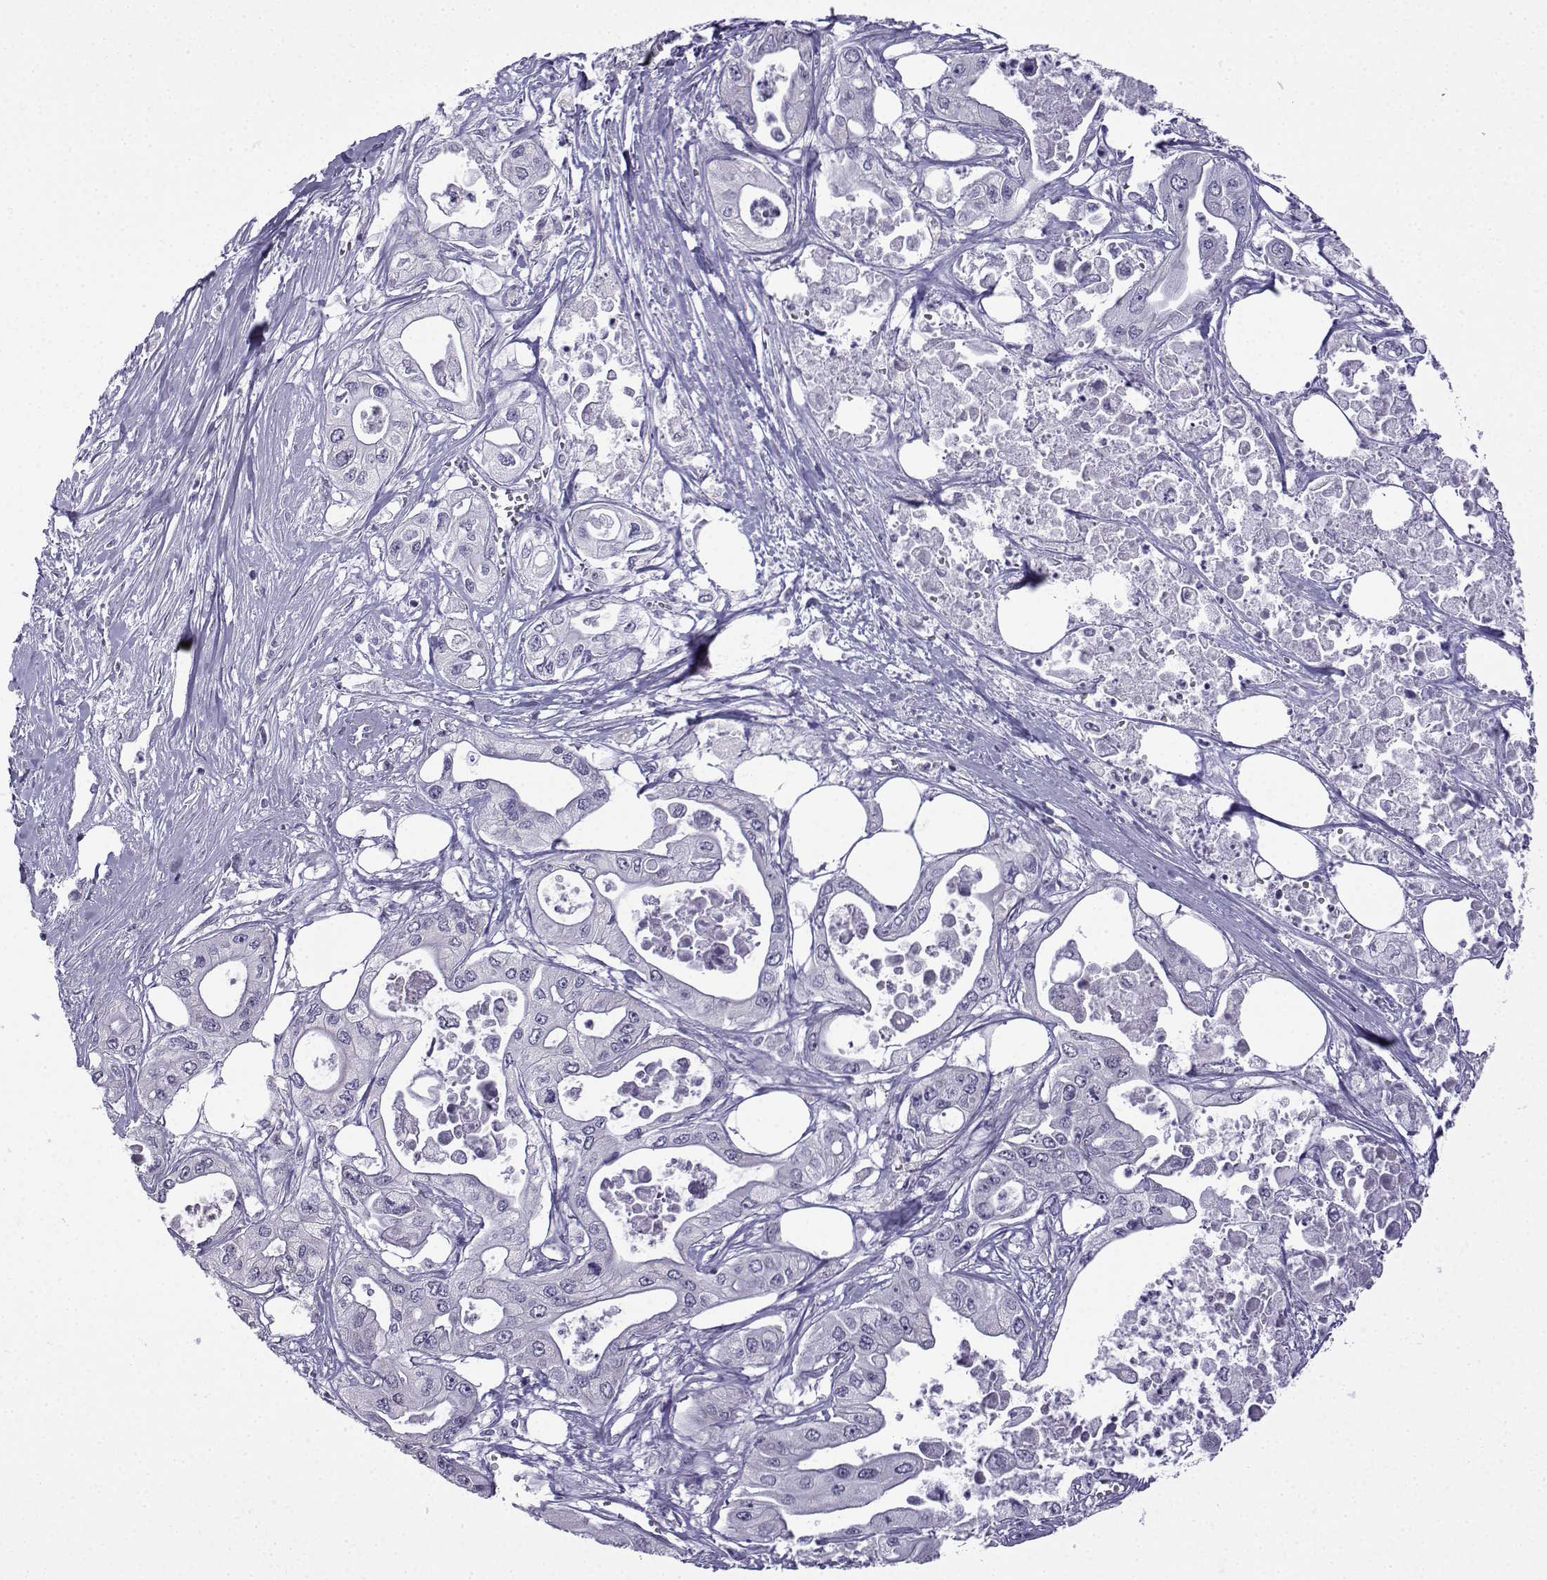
{"staining": {"intensity": "negative", "quantity": "none", "location": "none"}, "tissue": "pancreatic cancer", "cell_type": "Tumor cells", "image_type": "cancer", "snomed": [{"axis": "morphology", "description": "Adenocarcinoma, NOS"}, {"axis": "topography", "description": "Pancreas"}], "caption": "There is no significant positivity in tumor cells of pancreatic cancer.", "gene": "ACRBP", "patient": {"sex": "male", "age": 70}}